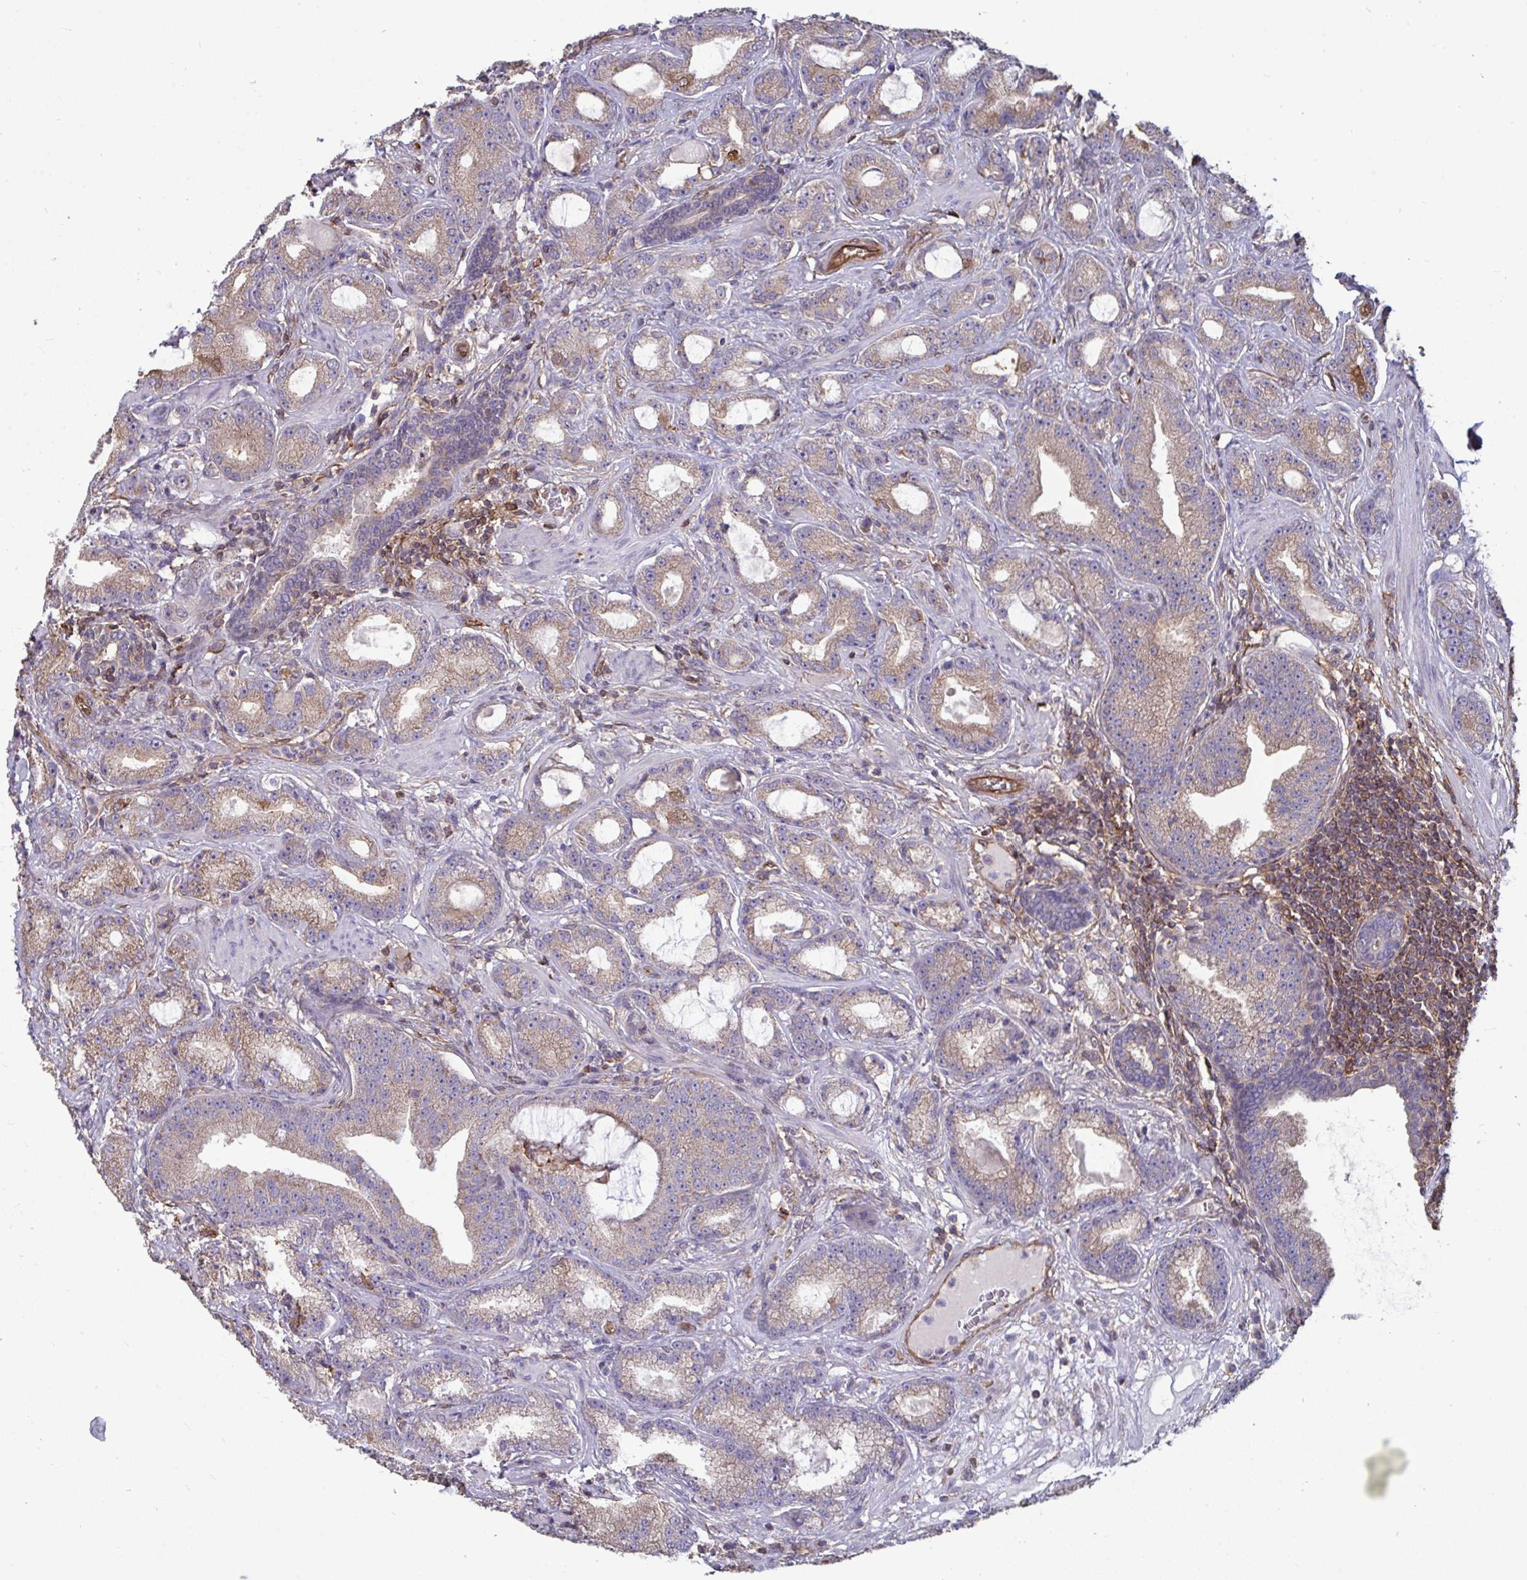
{"staining": {"intensity": "weak", "quantity": "25%-75%", "location": "cytoplasmic/membranous"}, "tissue": "prostate cancer", "cell_type": "Tumor cells", "image_type": "cancer", "snomed": [{"axis": "morphology", "description": "Adenocarcinoma, High grade"}, {"axis": "topography", "description": "Prostate"}], "caption": "Prostate adenocarcinoma (high-grade) was stained to show a protein in brown. There is low levels of weak cytoplasmic/membranous positivity in approximately 25%-75% of tumor cells.", "gene": "ISCU", "patient": {"sex": "male", "age": 65}}